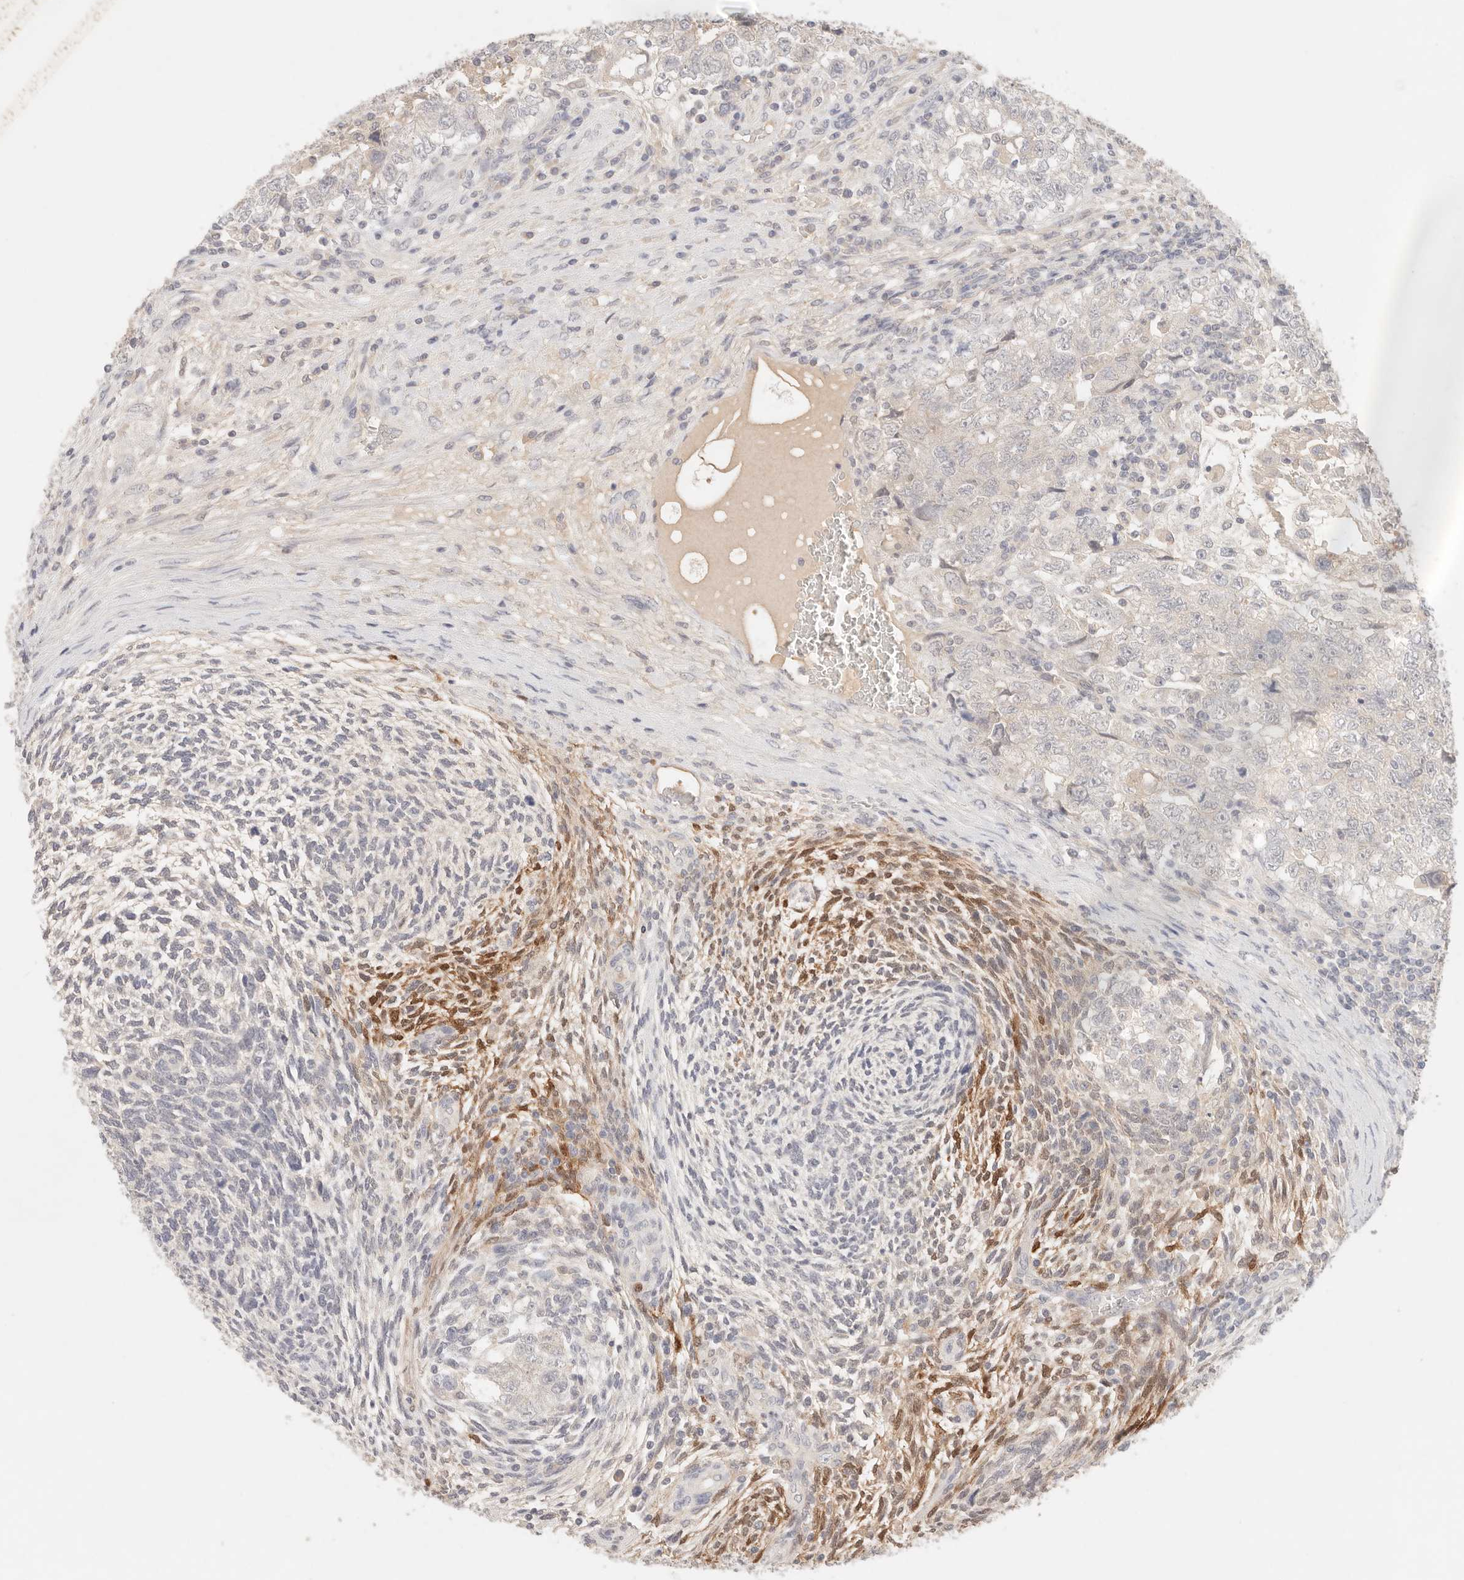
{"staining": {"intensity": "negative", "quantity": "none", "location": "none"}, "tissue": "testis cancer", "cell_type": "Tumor cells", "image_type": "cancer", "snomed": [{"axis": "morphology", "description": "Carcinoma, Embryonal, NOS"}, {"axis": "topography", "description": "Testis"}], "caption": "Micrograph shows no significant protein expression in tumor cells of testis embryonal carcinoma.", "gene": "SPHK1", "patient": {"sex": "male", "age": 37}}